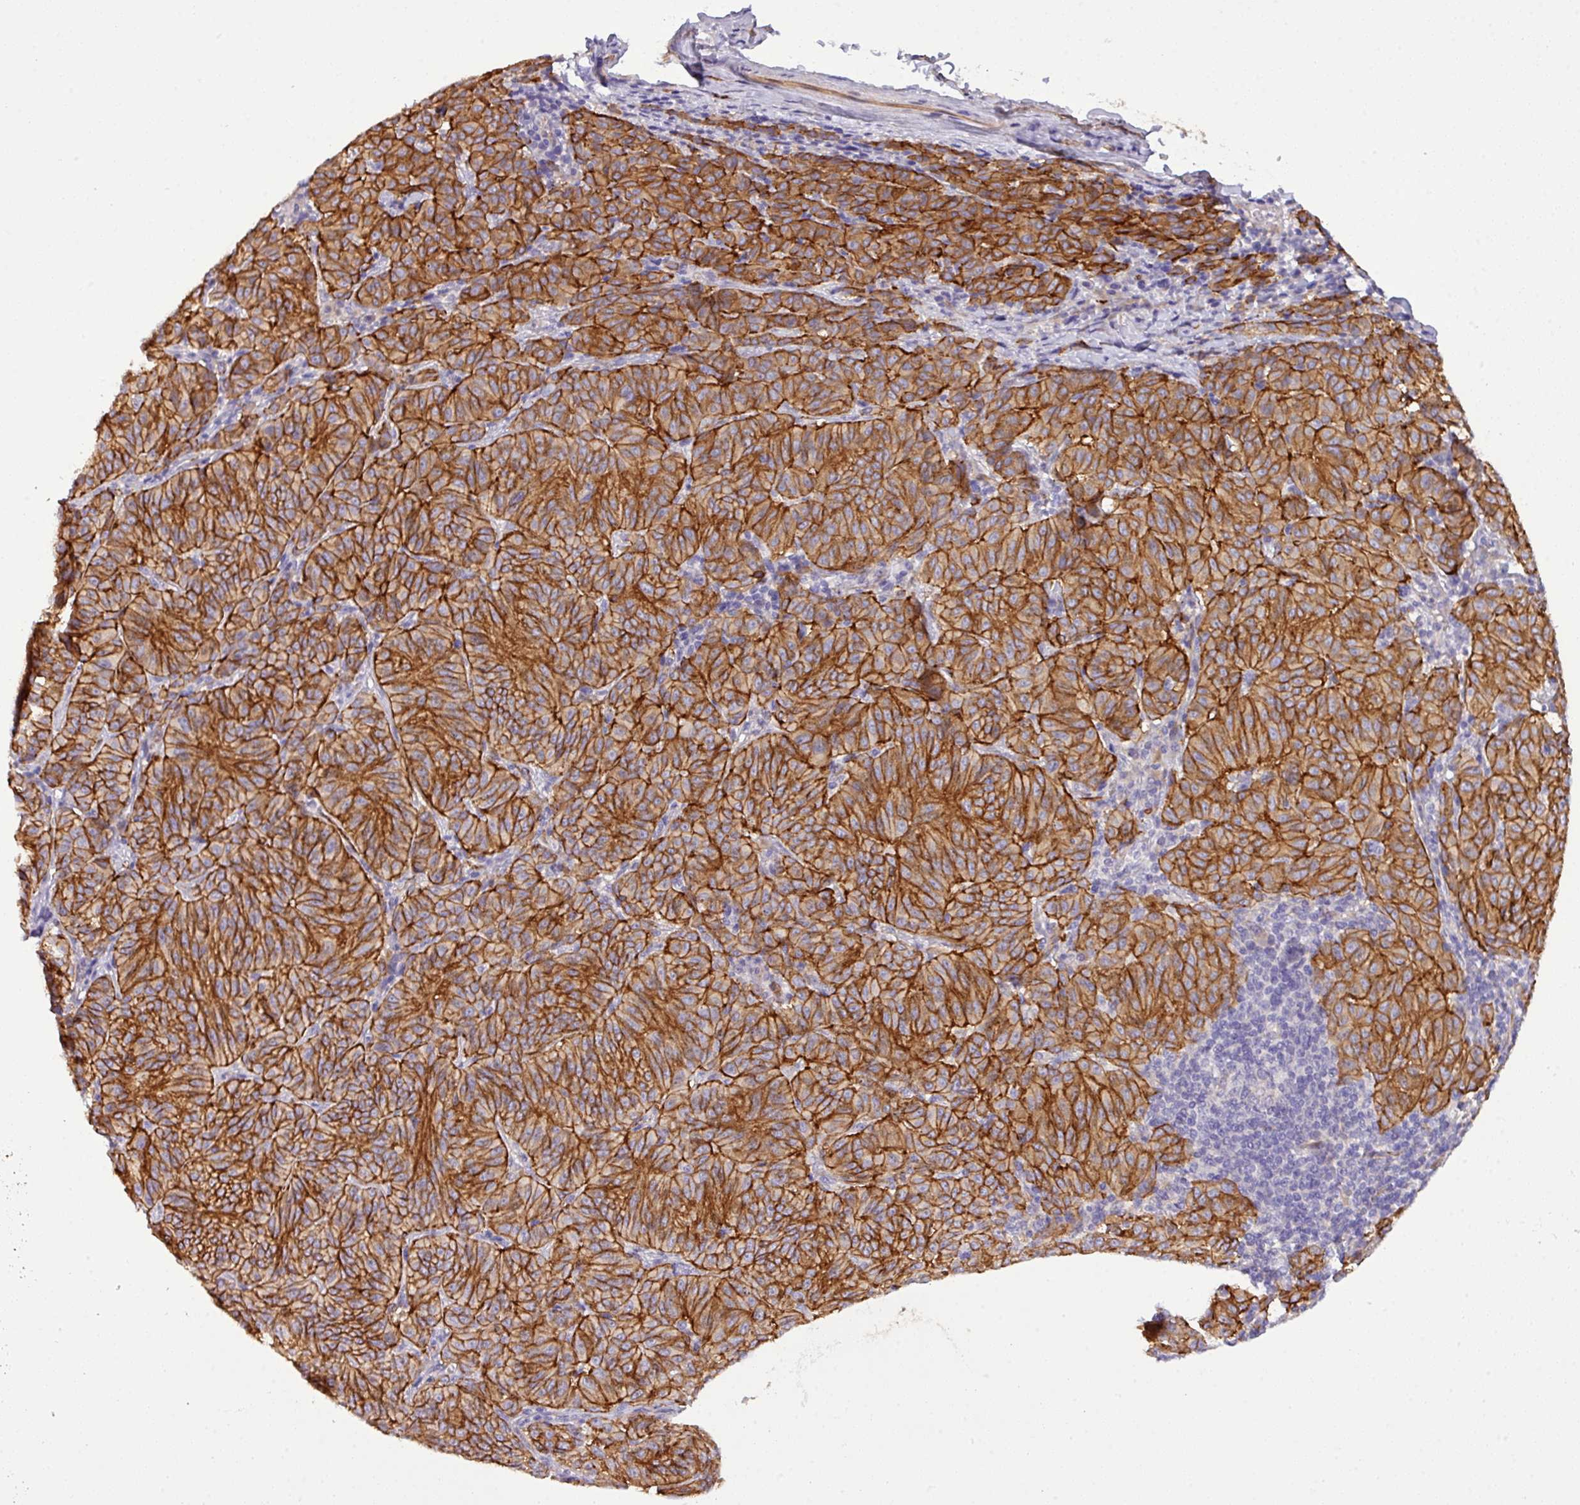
{"staining": {"intensity": "strong", "quantity": ">75%", "location": "cytoplasmic/membranous"}, "tissue": "melanoma", "cell_type": "Tumor cells", "image_type": "cancer", "snomed": [{"axis": "morphology", "description": "Malignant melanoma, NOS"}, {"axis": "topography", "description": "Skin"}], "caption": "IHC of malignant melanoma demonstrates high levels of strong cytoplasmic/membranous staining in about >75% of tumor cells.", "gene": "PARD6A", "patient": {"sex": "female", "age": 72}}